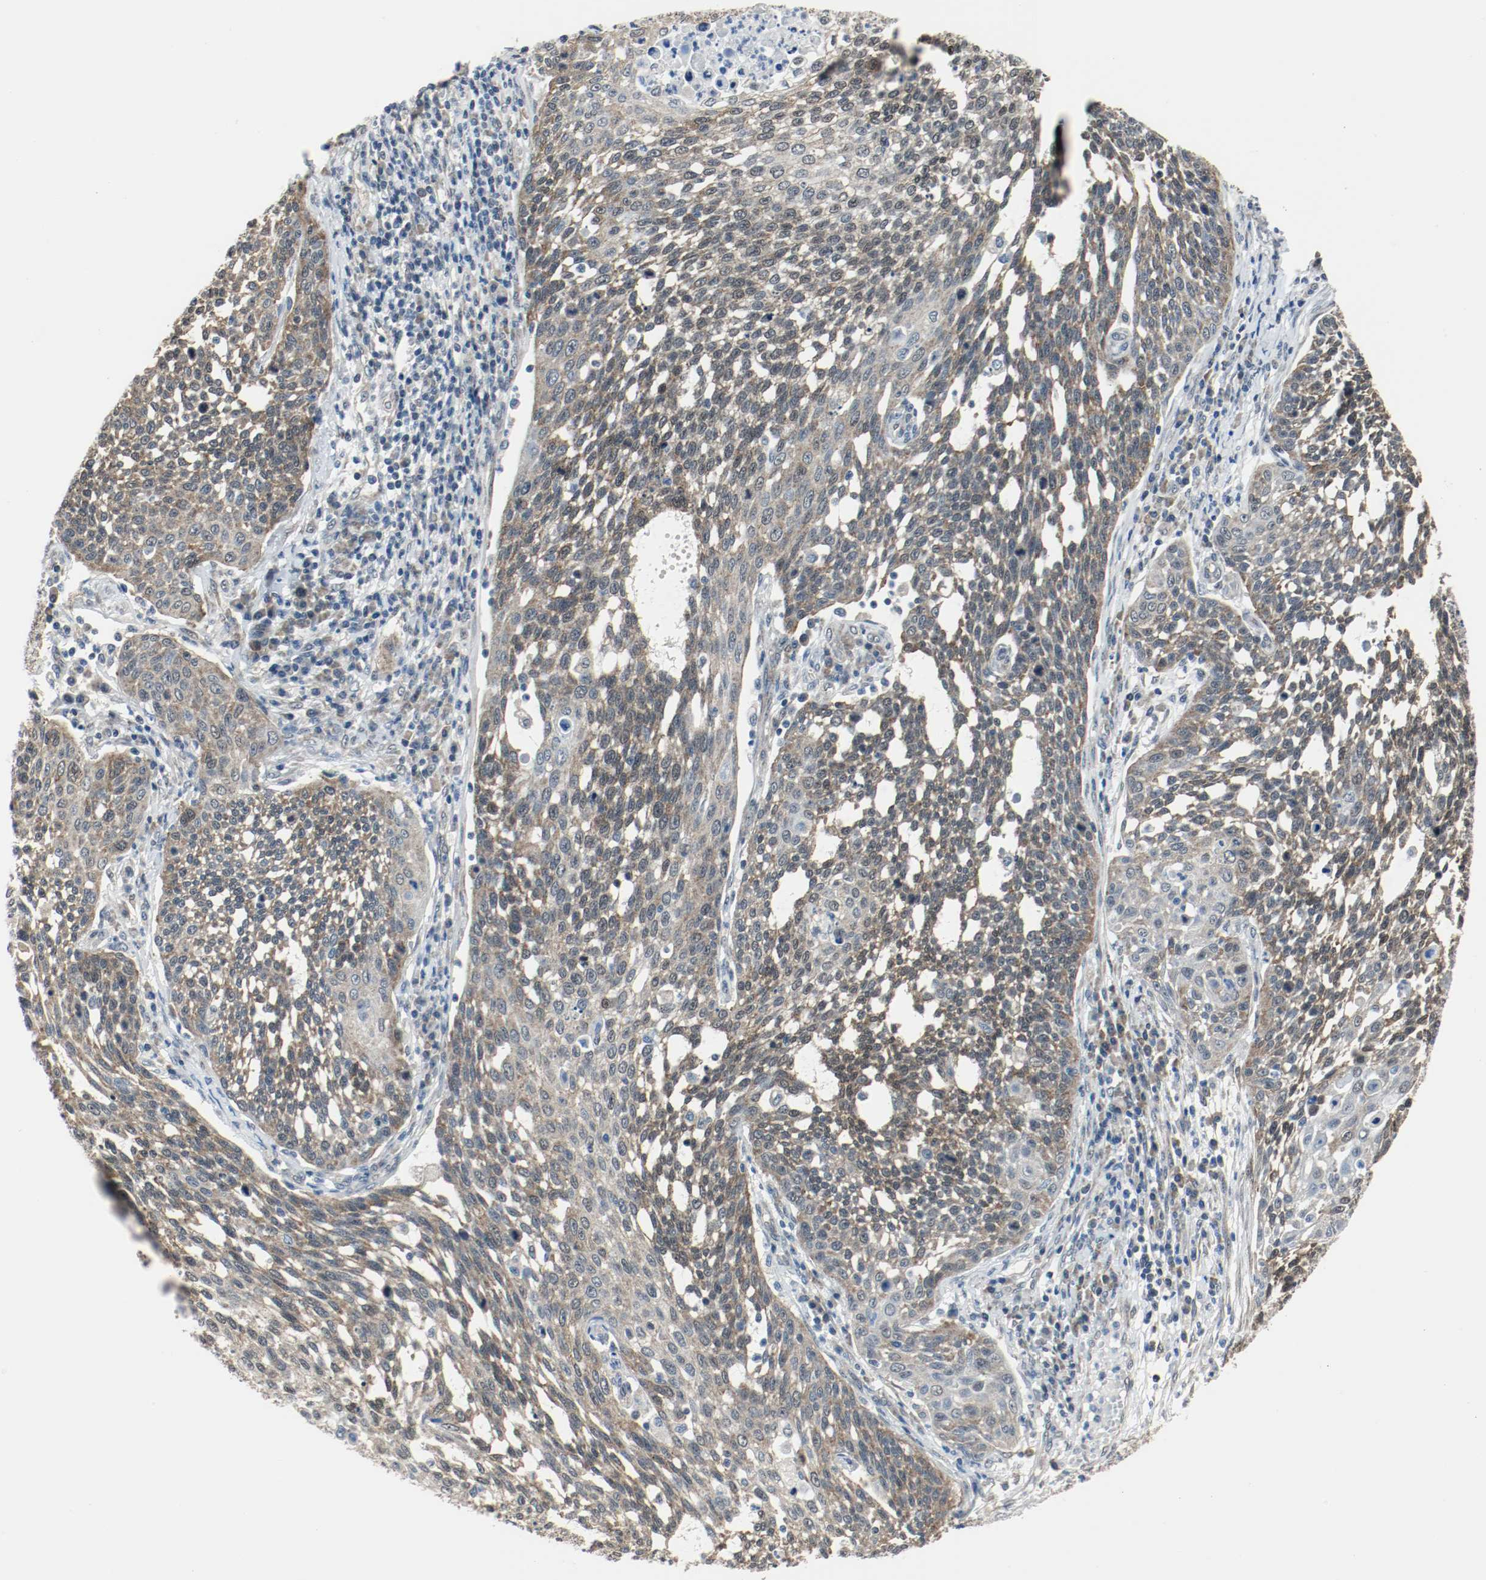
{"staining": {"intensity": "weak", "quantity": ">75%", "location": "cytoplasmic/membranous,nuclear"}, "tissue": "cervical cancer", "cell_type": "Tumor cells", "image_type": "cancer", "snomed": [{"axis": "morphology", "description": "Squamous cell carcinoma, NOS"}, {"axis": "topography", "description": "Cervix"}], "caption": "Brown immunohistochemical staining in human squamous cell carcinoma (cervical) demonstrates weak cytoplasmic/membranous and nuclear positivity in approximately >75% of tumor cells.", "gene": "PPME1", "patient": {"sex": "female", "age": 34}}